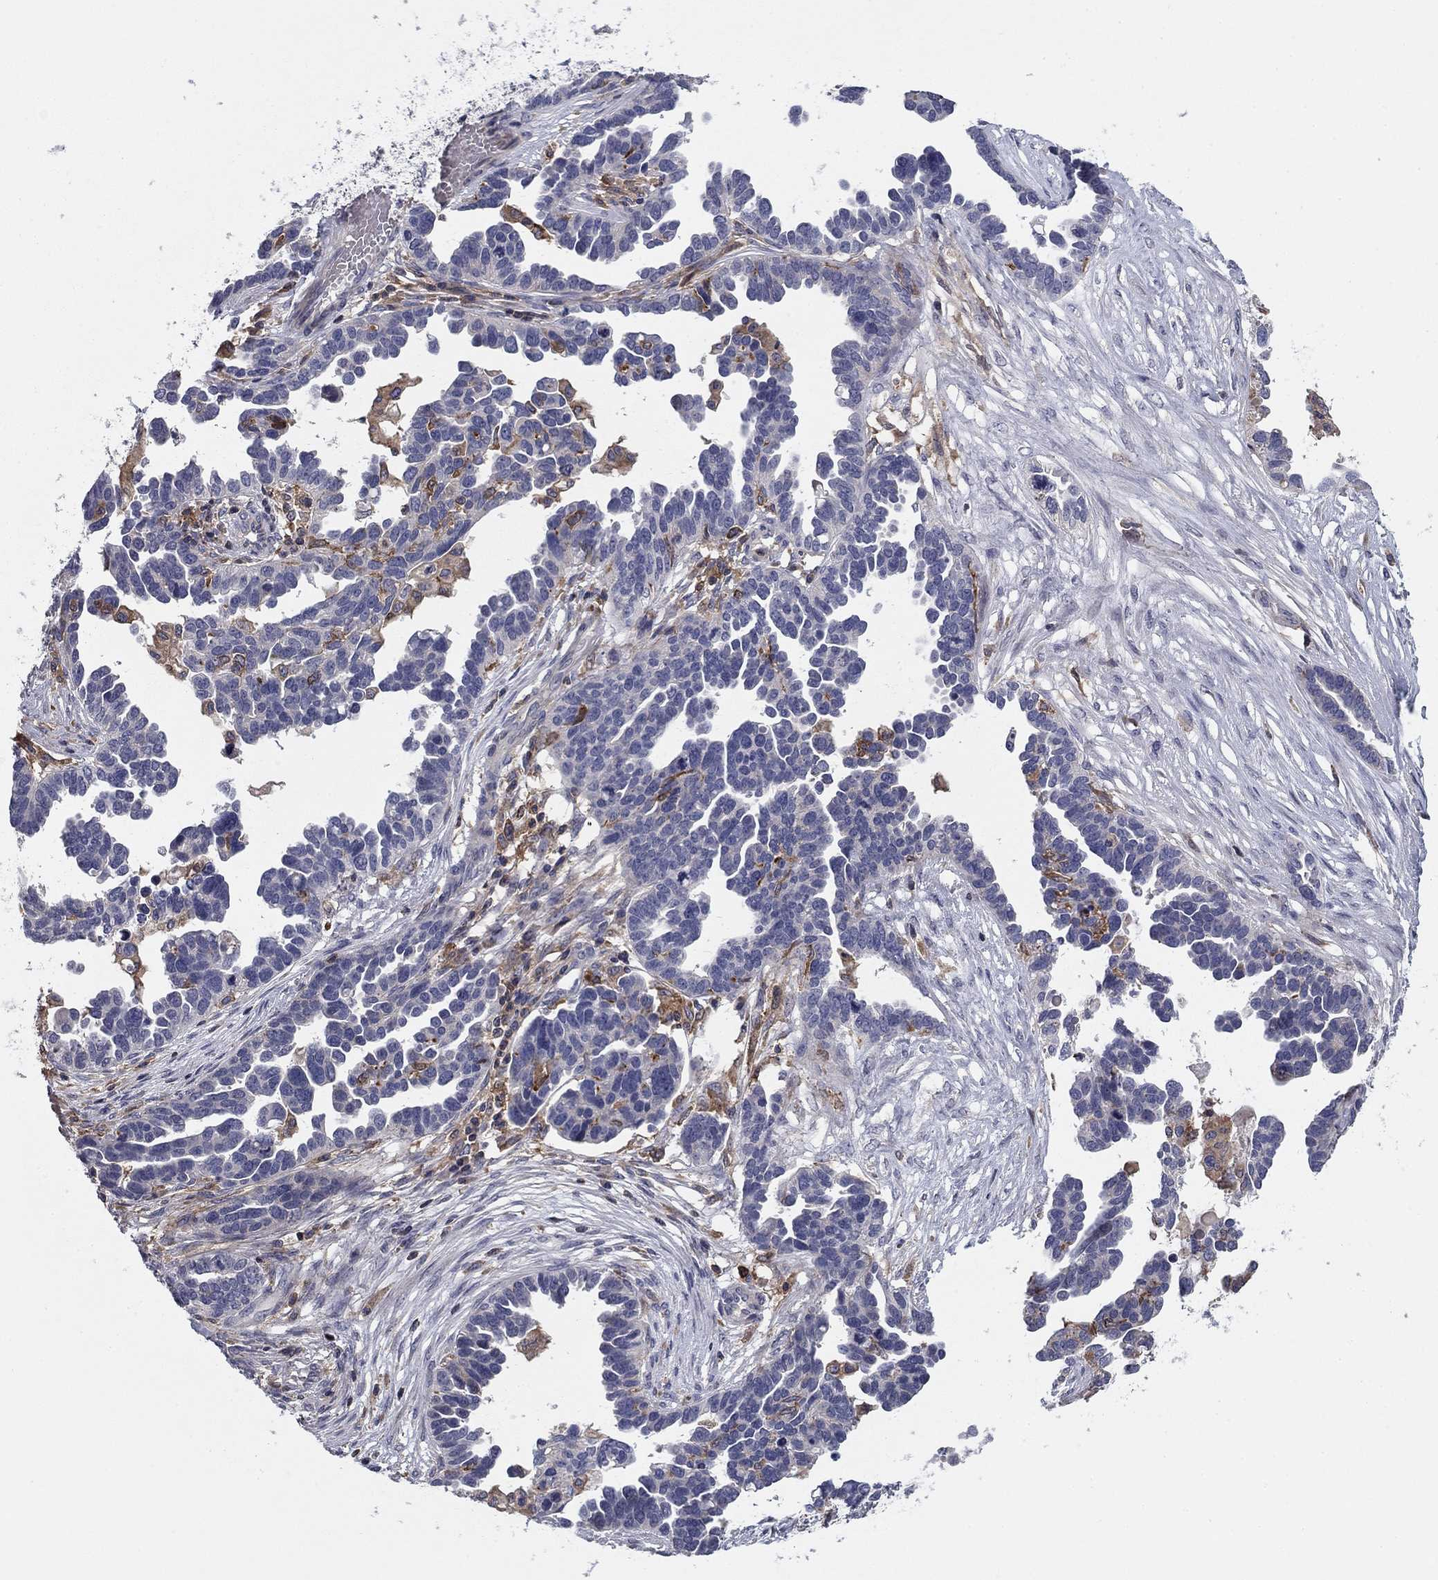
{"staining": {"intensity": "negative", "quantity": "none", "location": "none"}, "tissue": "ovarian cancer", "cell_type": "Tumor cells", "image_type": "cancer", "snomed": [{"axis": "morphology", "description": "Cystadenocarcinoma, serous, NOS"}, {"axis": "topography", "description": "Ovary"}], "caption": "Immunohistochemistry (IHC) of human serous cystadenocarcinoma (ovarian) exhibits no staining in tumor cells.", "gene": "PLCB2", "patient": {"sex": "female", "age": 54}}